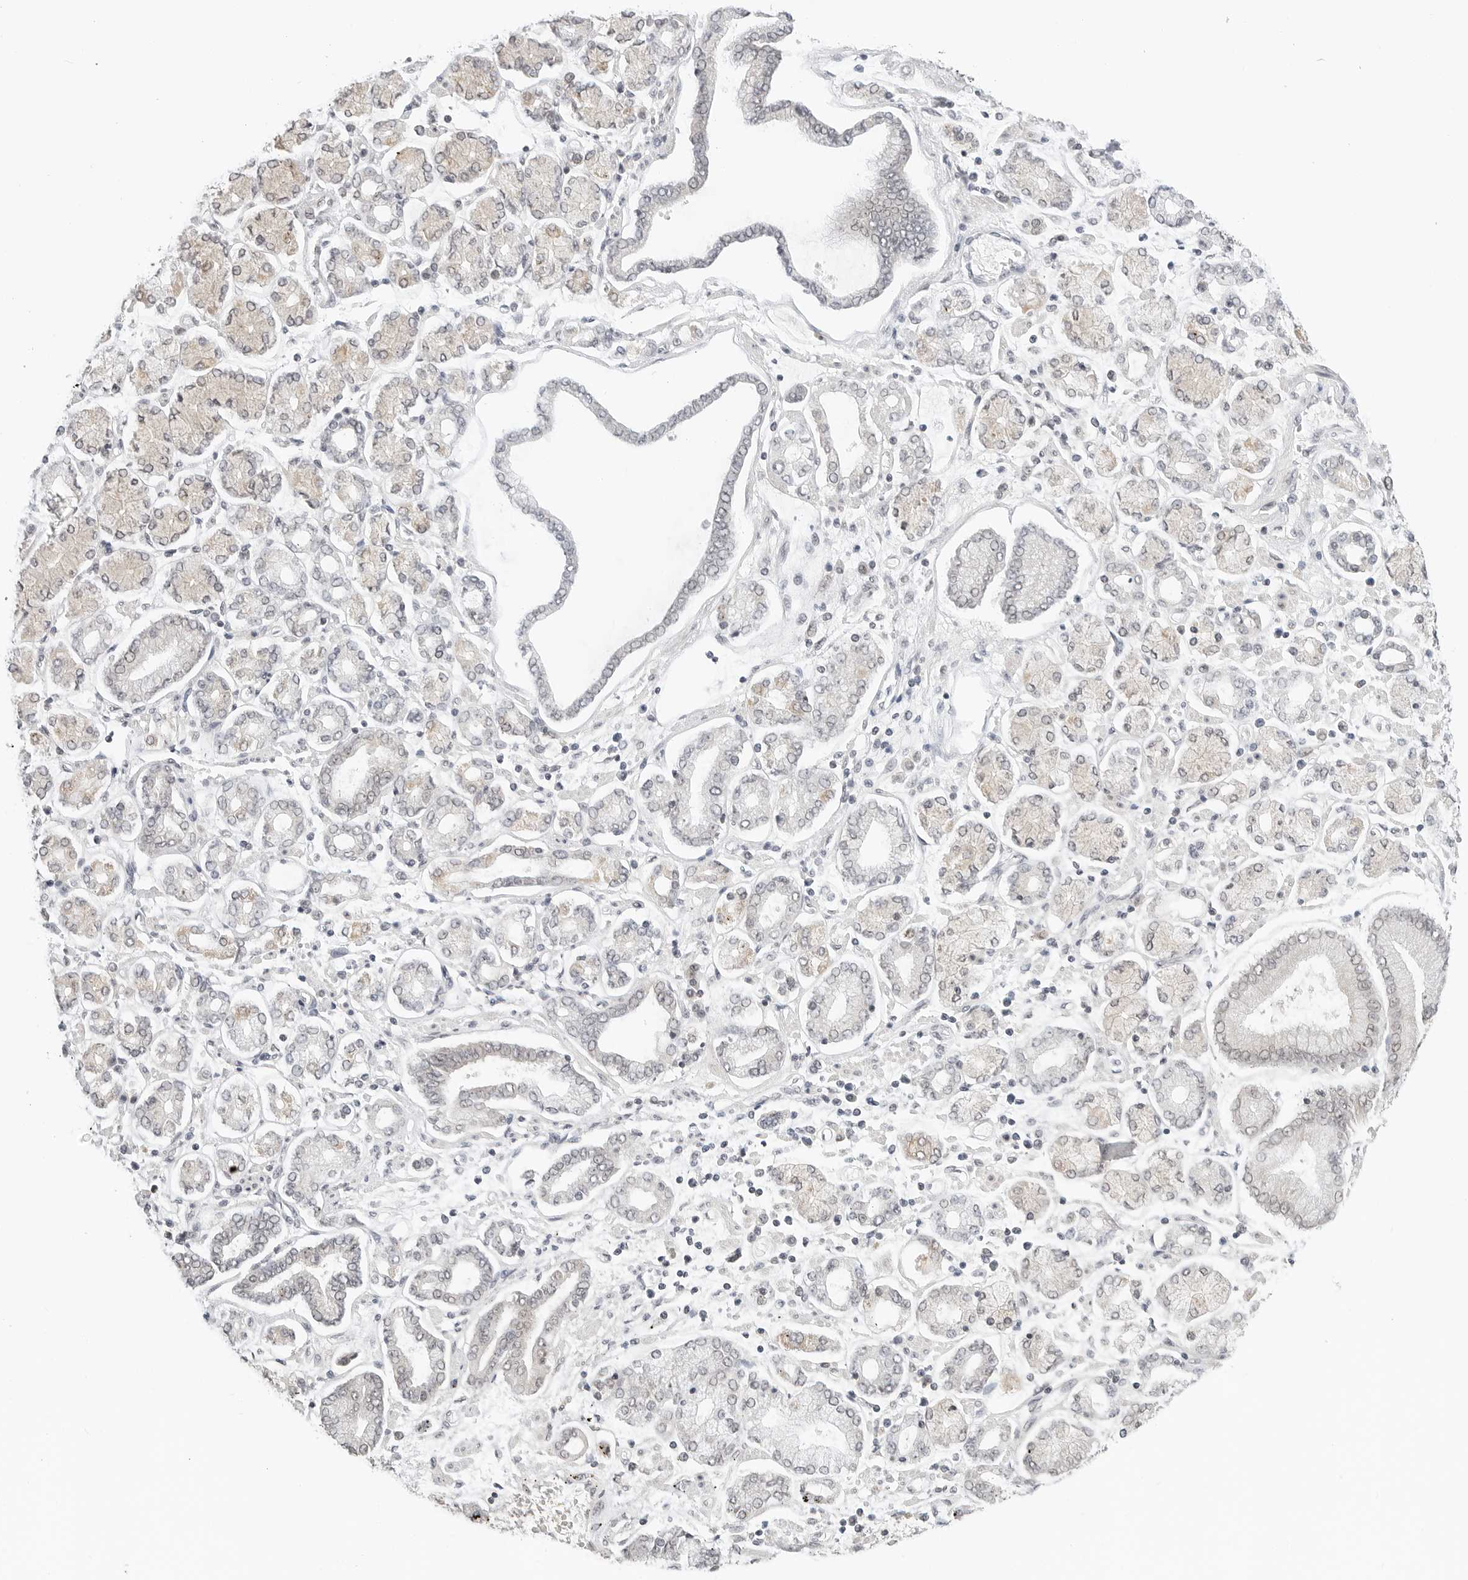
{"staining": {"intensity": "negative", "quantity": "none", "location": "none"}, "tissue": "stomach cancer", "cell_type": "Tumor cells", "image_type": "cancer", "snomed": [{"axis": "morphology", "description": "Adenocarcinoma, NOS"}, {"axis": "topography", "description": "Stomach"}], "caption": "Tumor cells are negative for brown protein staining in stomach cancer (adenocarcinoma).", "gene": "TSEN2", "patient": {"sex": "male", "age": 76}}